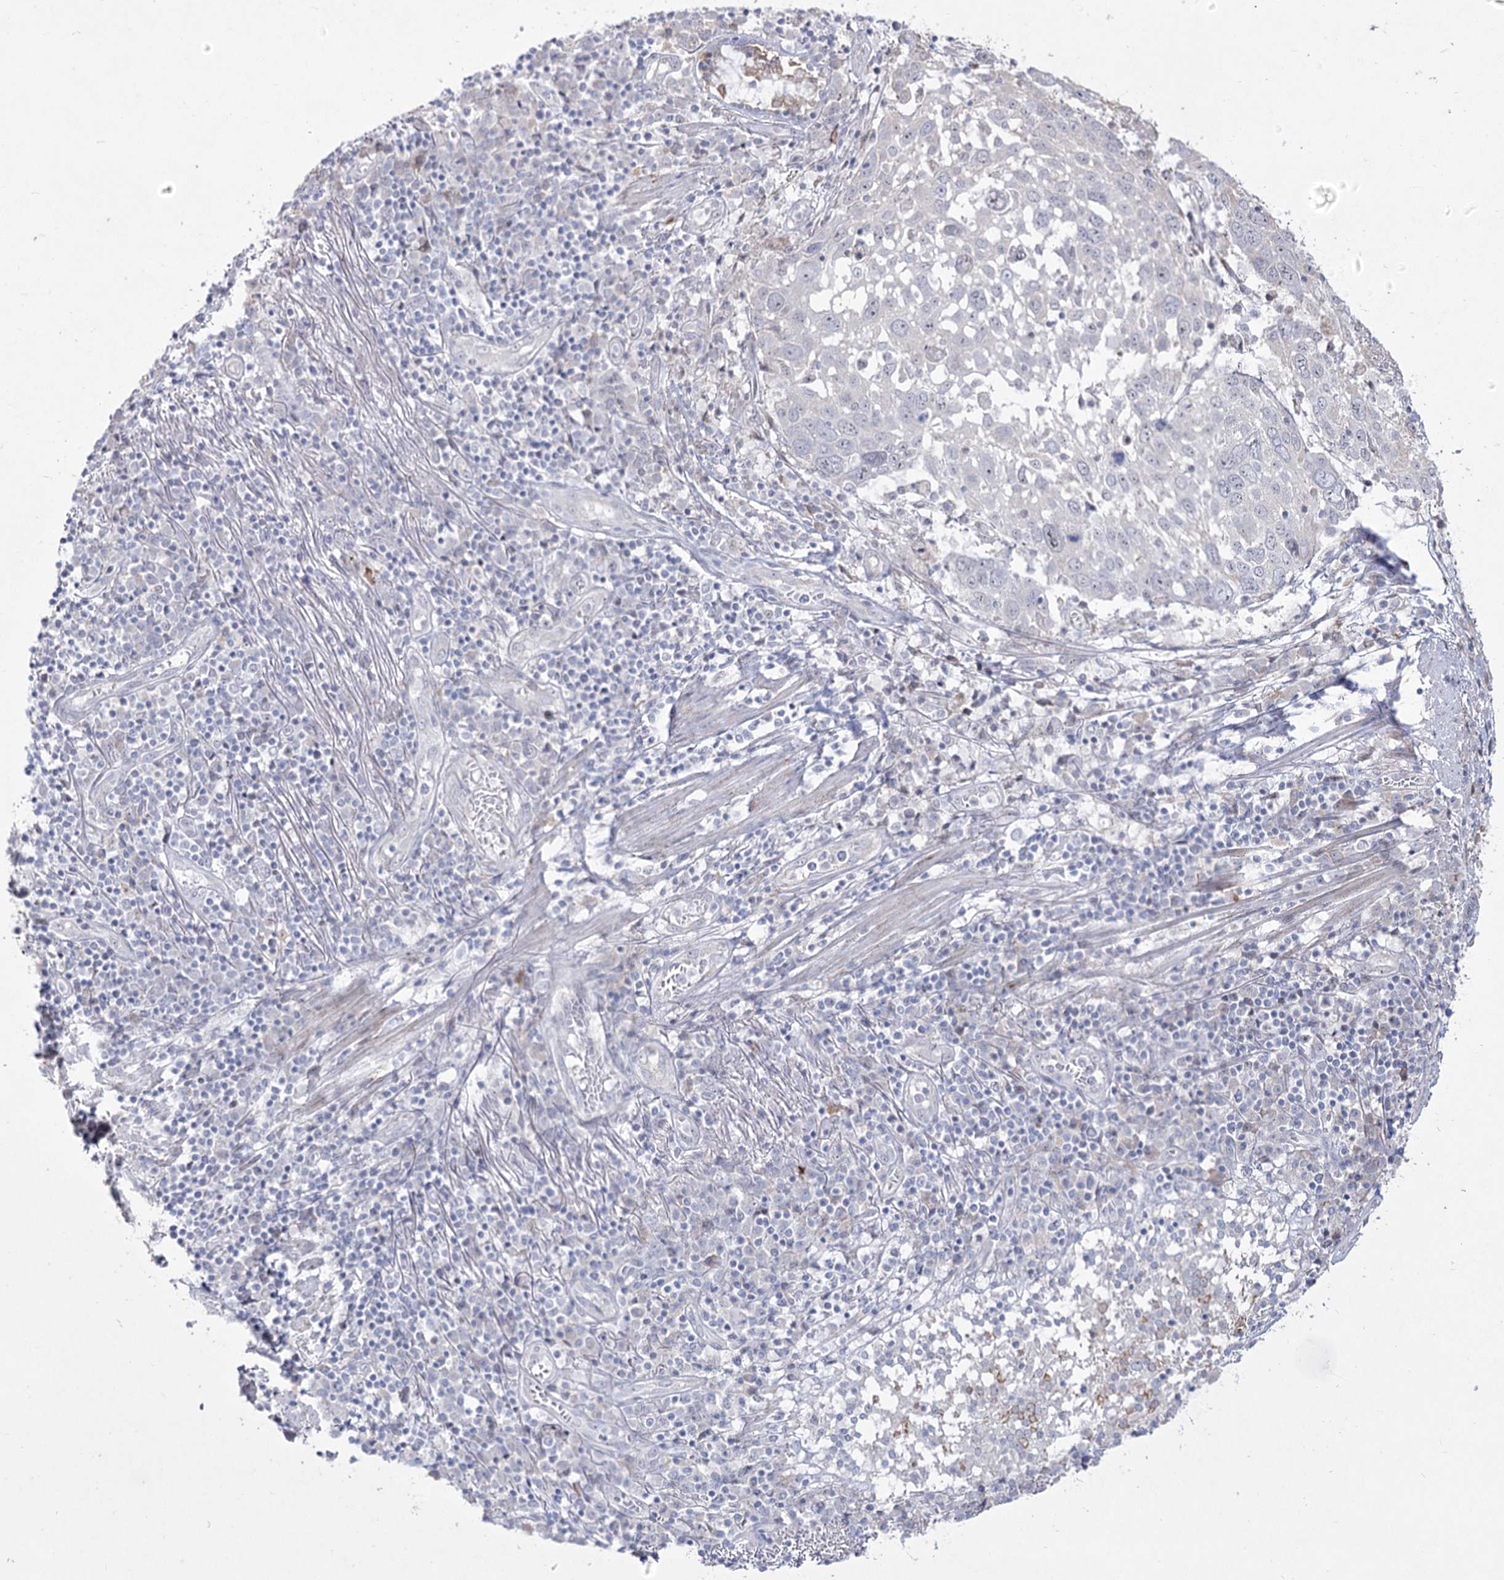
{"staining": {"intensity": "negative", "quantity": "none", "location": "none"}, "tissue": "lung cancer", "cell_type": "Tumor cells", "image_type": "cancer", "snomed": [{"axis": "morphology", "description": "Squamous cell carcinoma, NOS"}, {"axis": "topography", "description": "Lung"}], "caption": "IHC image of neoplastic tissue: human lung squamous cell carcinoma stained with DAB shows no significant protein staining in tumor cells. The staining is performed using DAB brown chromogen with nuclei counter-stained in using hematoxylin.", "gene": "DDX50", "patient": {"sex": "male", "age": 65}}